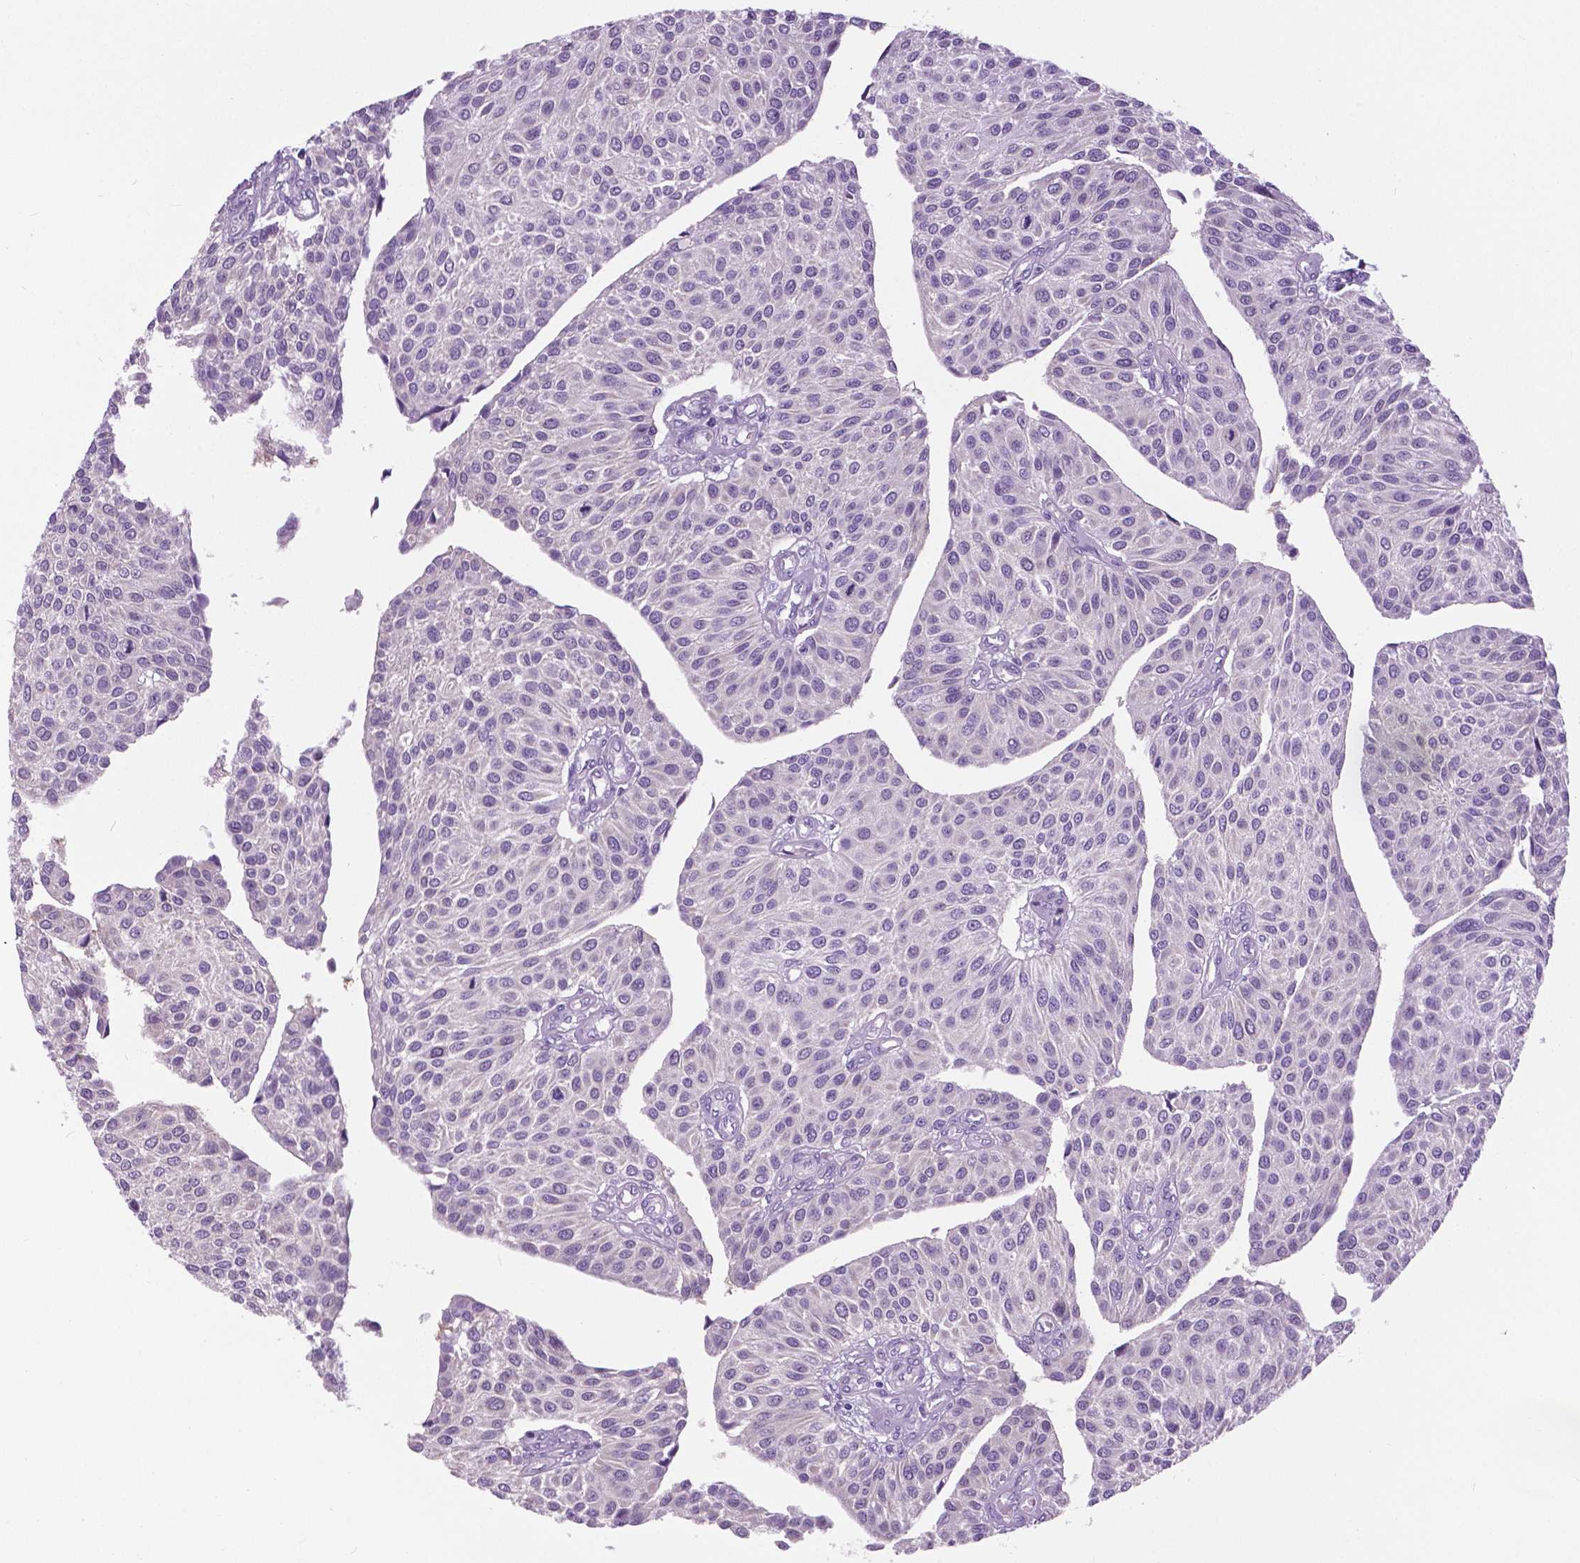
{"staining": {"intensity": "negative", "quantity": "none", "location": "none"}, "tissue": "urothelial cancer", "cell_type": "Tumor cells", "image_type": "cancer", "snomed": [{"axis": "morphology", "description": "Urothelial carcinoma, NOS"}, {"axis": "topography", "description": "Urinary bladder"}], "caption": "This is an immunohistochemistry (IHC) histopathology image of transitional cell carcinoma. There is no positivity in tumor cells.", "gene": "TP53TG5", "patient": {"sex": "male", "age": 55}}